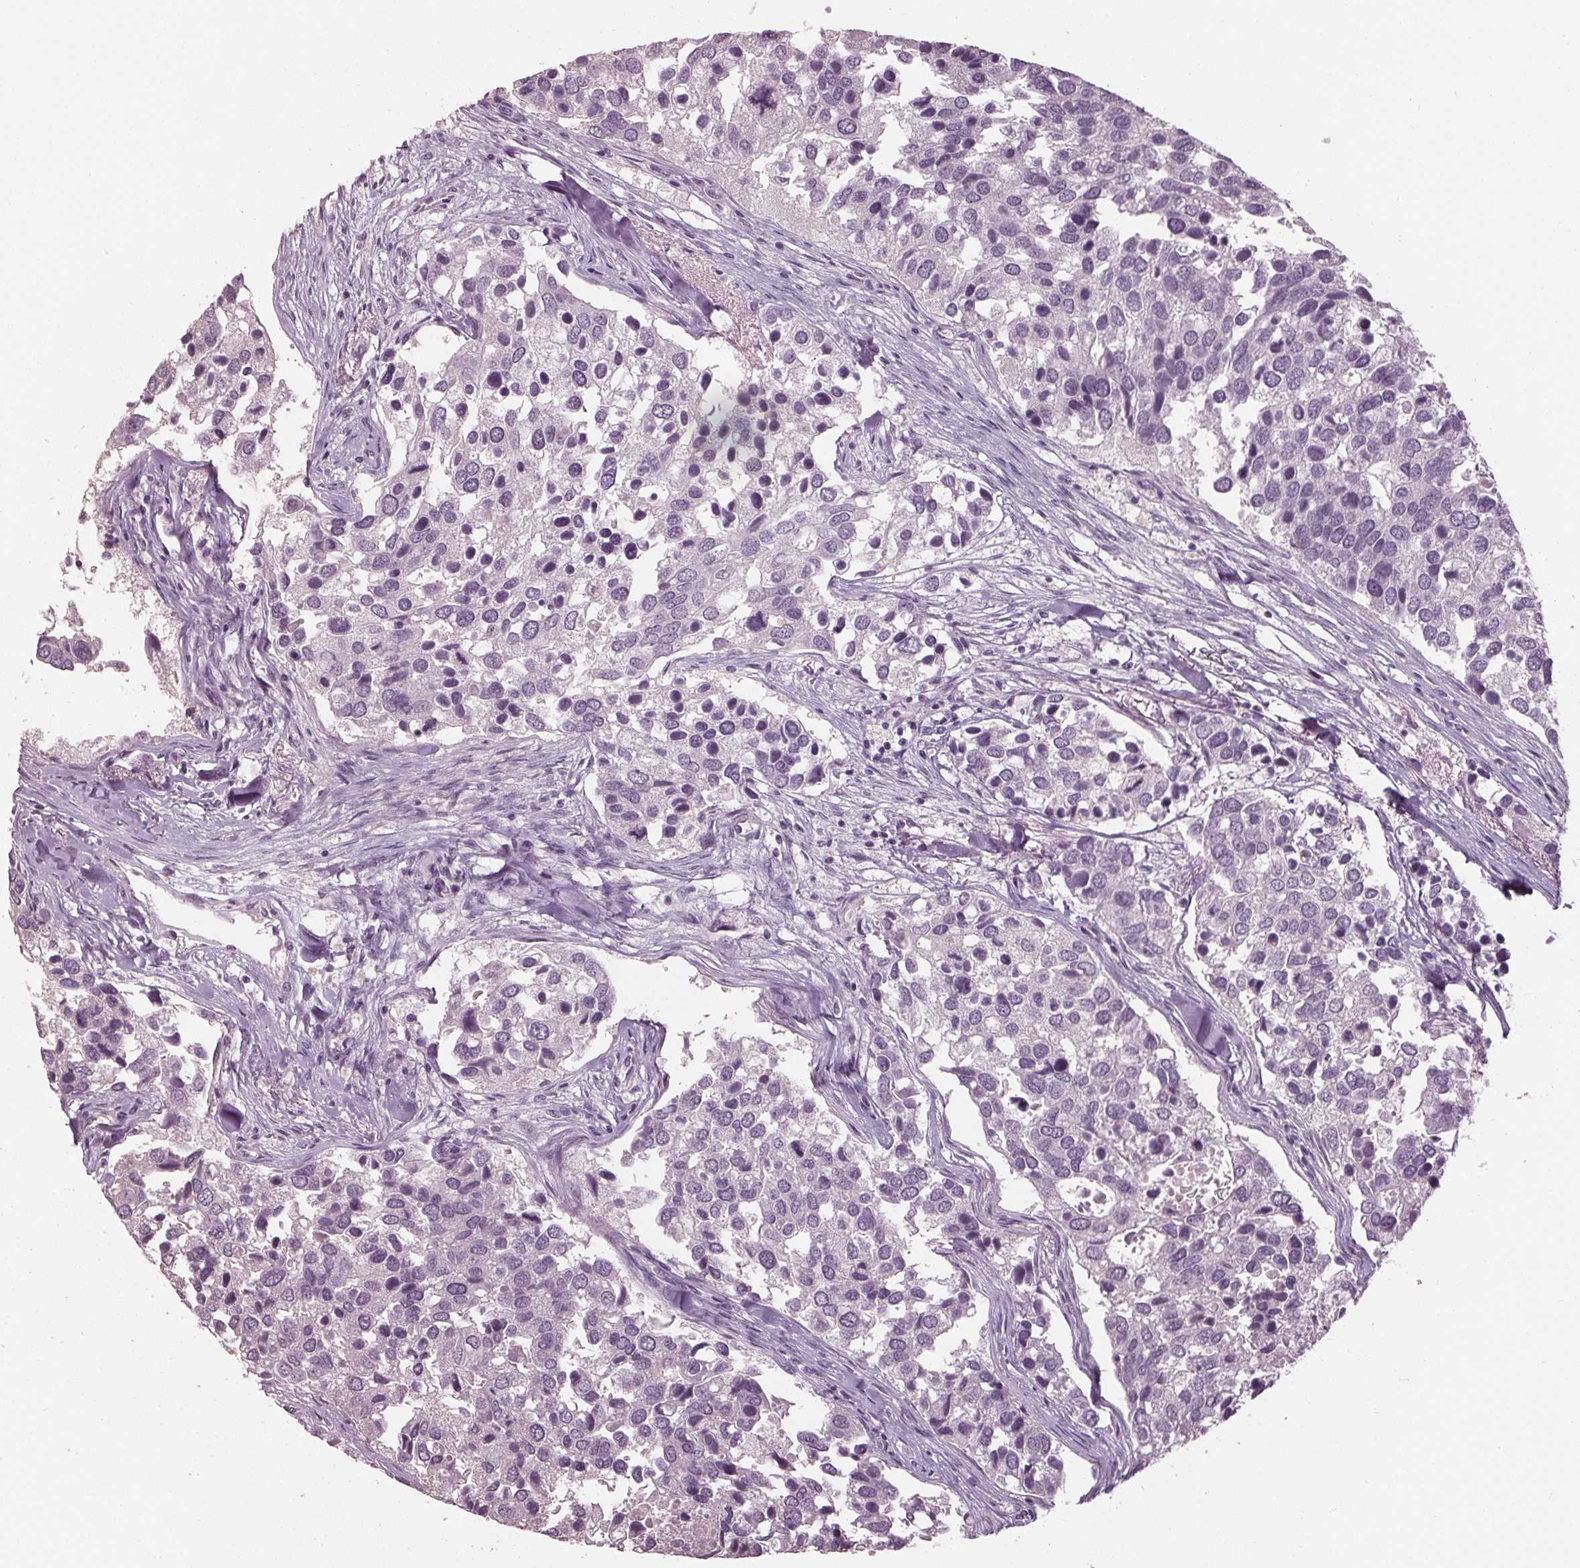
{"staining": {"intensity": "negative", "quantity": "none", "location": "none"}, "tissue": "breast cancer", "cell_type": "Tumor cells", "image_type": "cancer", "snomed": [{"axis": "morphology", "description": "Duct carcinoma"}, {"axis": "topography", "description": "Breast"}], "caption": "Immunohistochemistry (IHC) histopathology image of breast cancer stained for a protein (brown), which reveals no staining in tumor cells.", "gene": "TNNC2", "patient": {"sex": "female", "age": 83}}